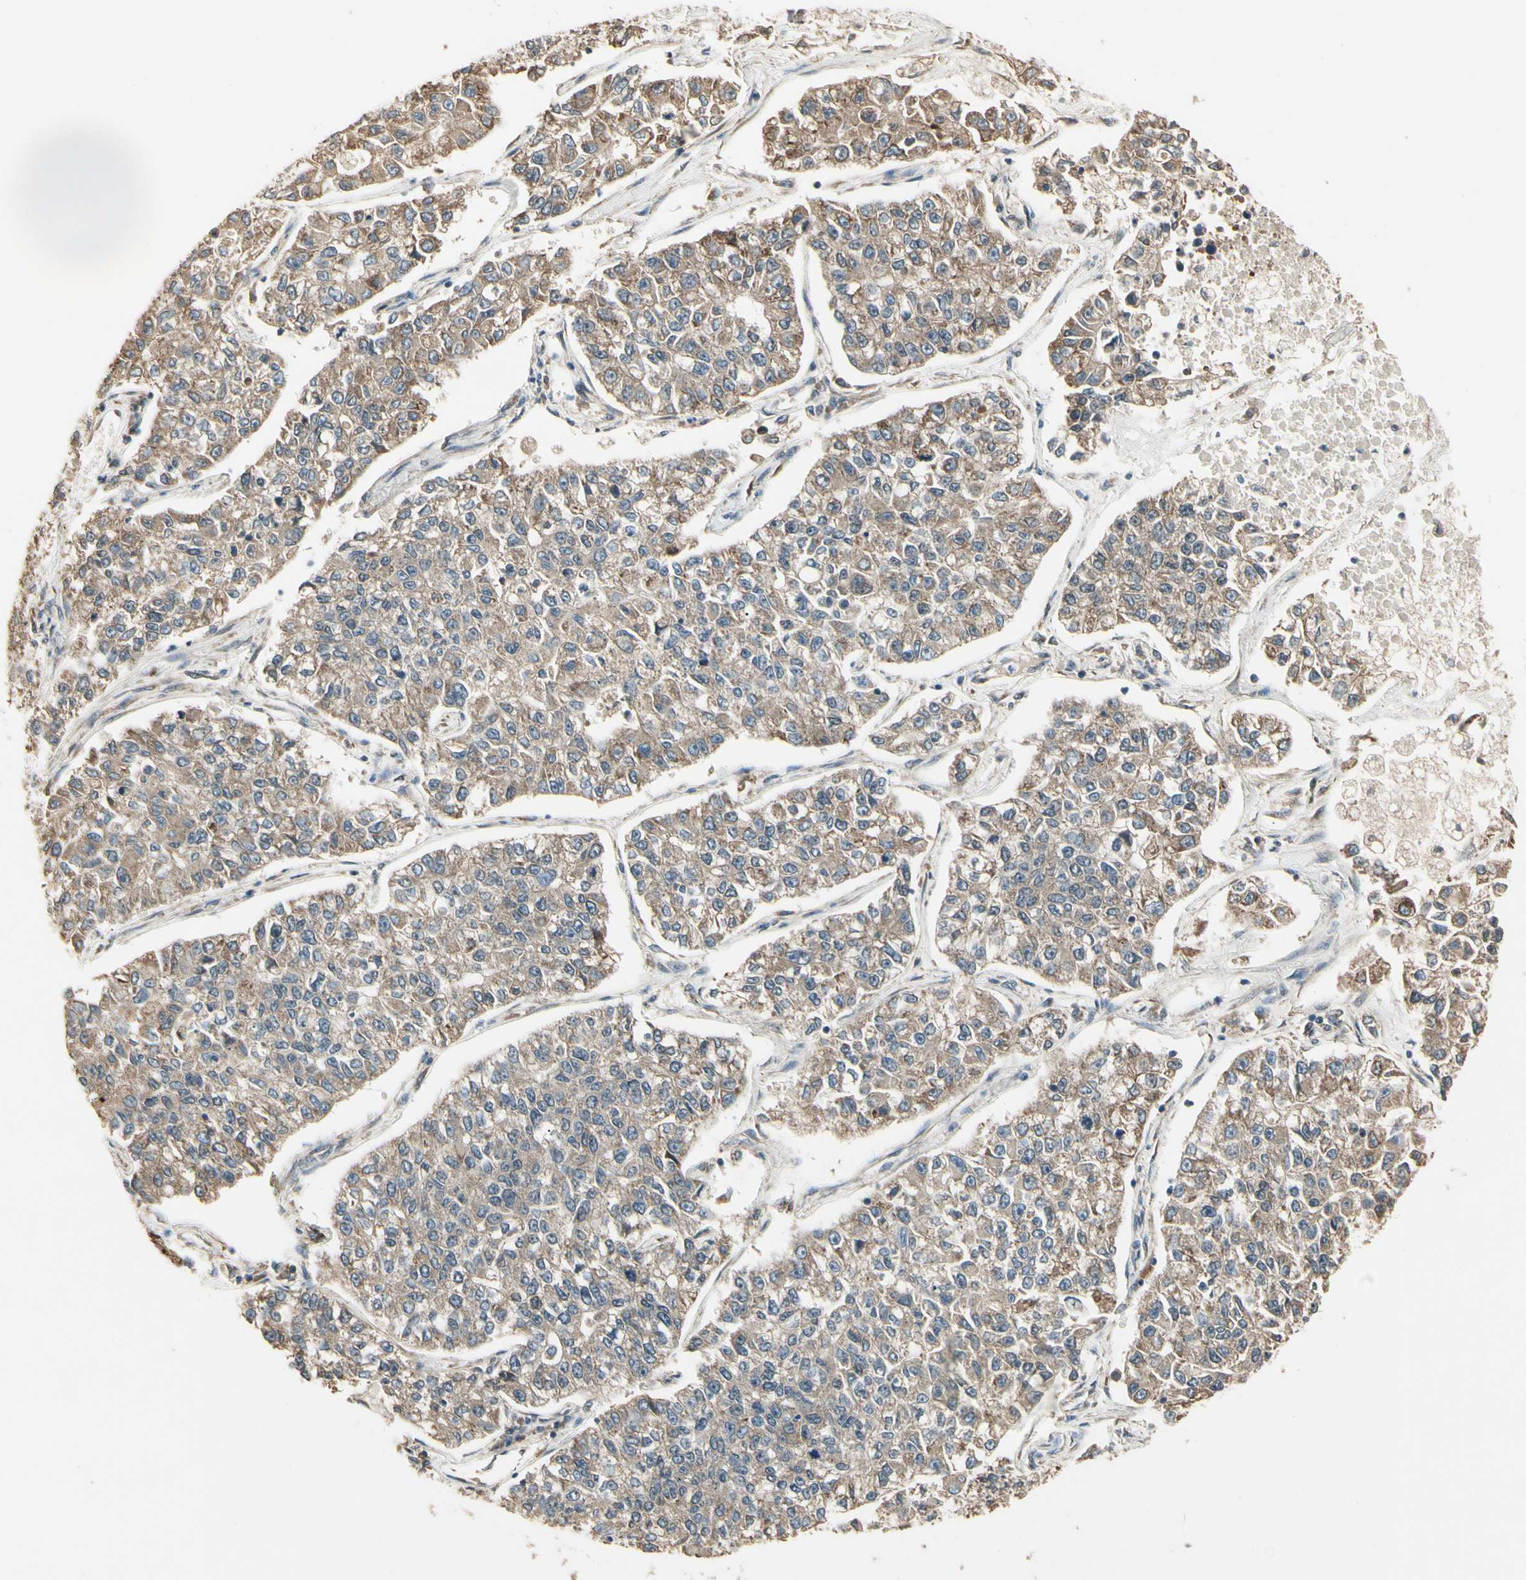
{"staining": {"intensity": "moderate", "quantity": ">75%", "location": "cytoplasmic/membranous"}, "tissue": "lung cancer", "cell_type": "Tumor cells", "image_type": "cancer", "snomed": [{"axis": "morphology", "description": "Adenocarcinoma, NOS"}, {"axis": "topography", "description": "Lung"}], "caption": "There is medium levels of moderate cytoplasmic/membranous expression in tumor cells of lung cancer, as demonstrated by immunohistochemical staining (brown color).", "gene": "CCT7", "patient": {"sex": "male", "age": 49}}